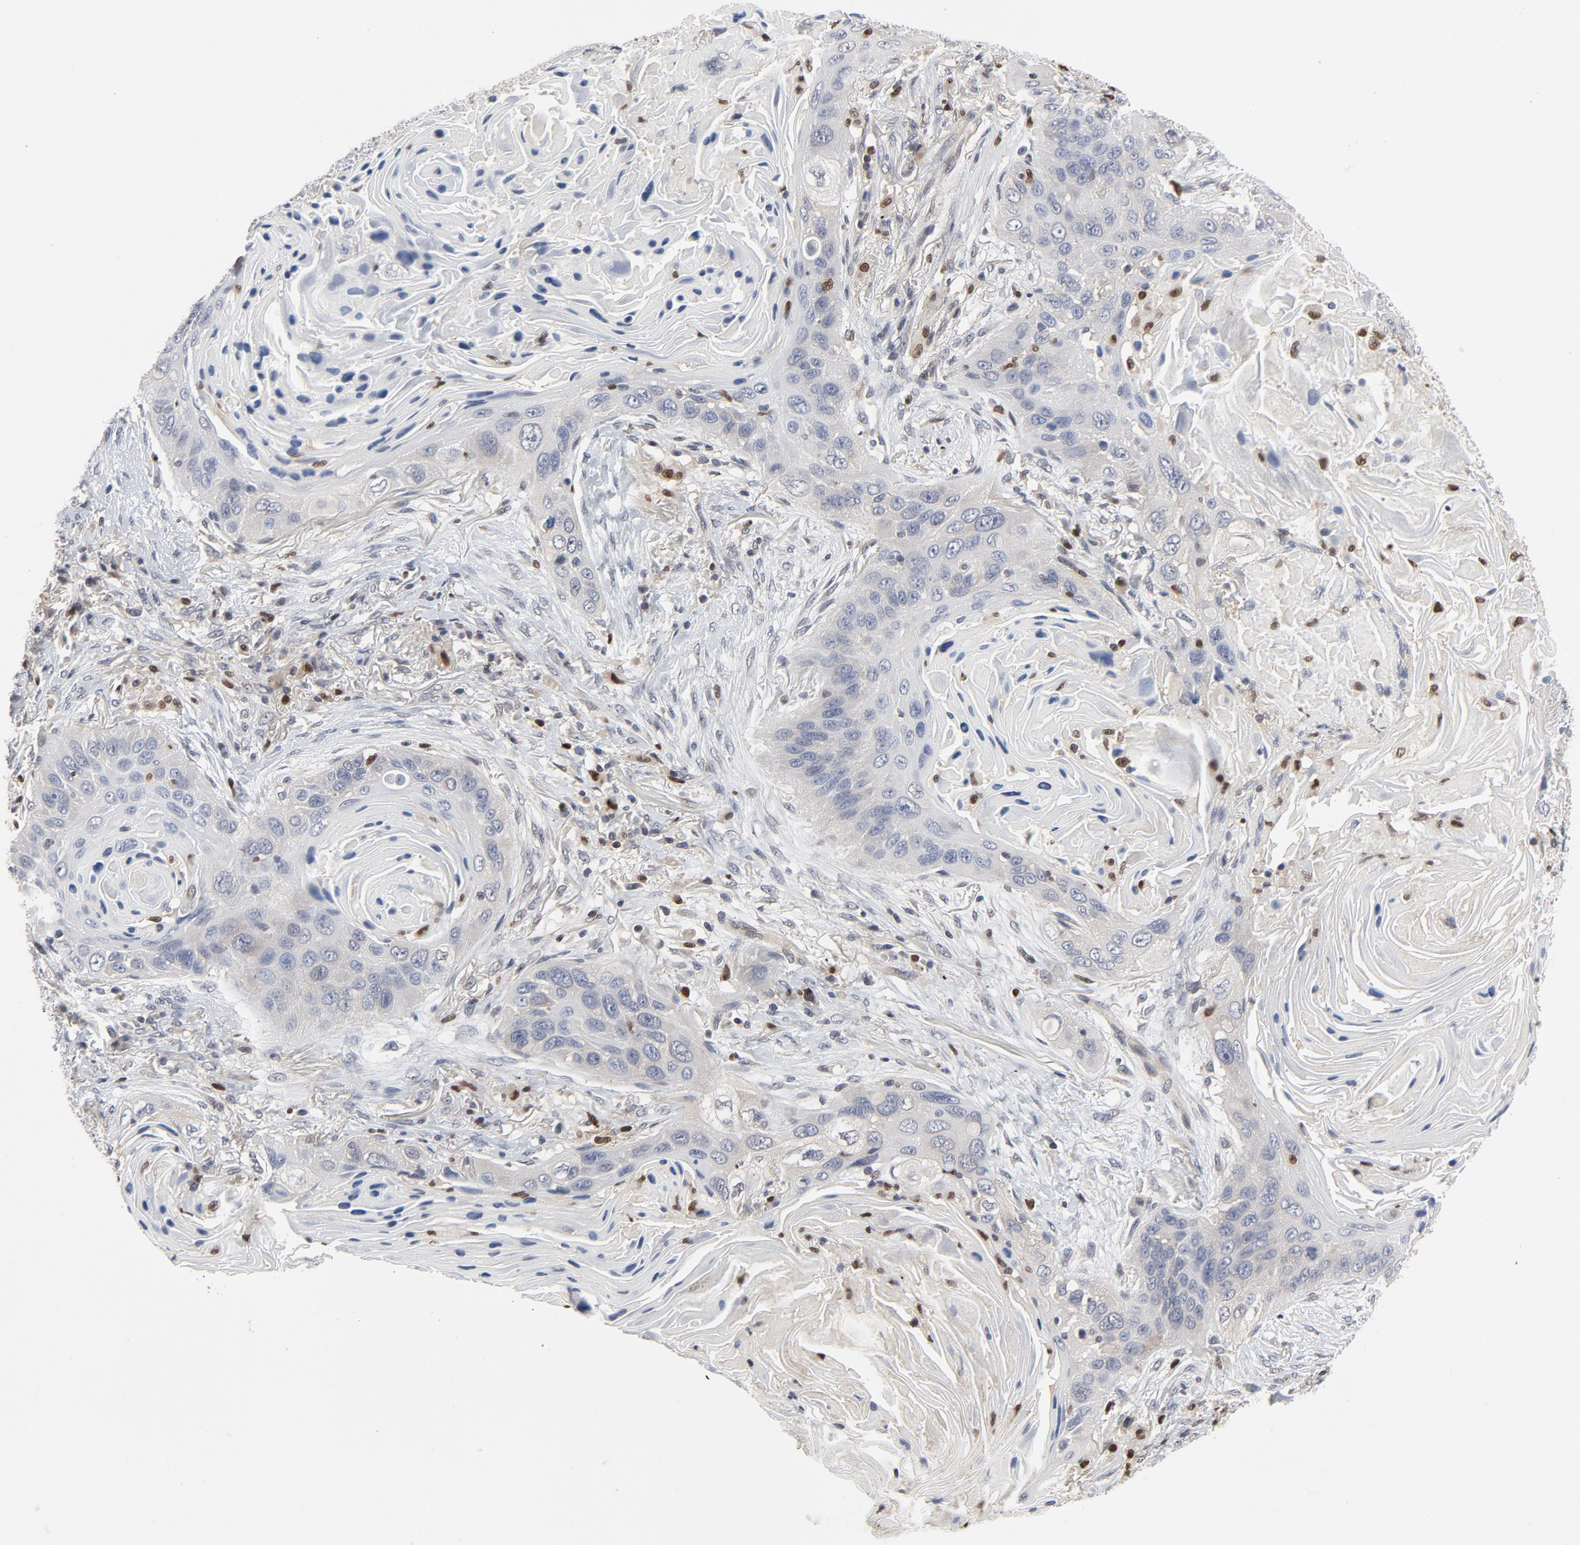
{"staining": {"intensity": "negative", "quantity": "none", "location": "none"}, "tissue": "lung cancer", "cell_type": "Tumor cells", "image_type": "cancer", "snomed": [{"axis": "morphology", "description": "Squamous cell carcinoma, NOS"}, {"axis": "topography", "description": "Lung"}], "caption": "A photomicrograph of lung cancer (squamous cell carcinoma) stained for a protein demonstrates no brown staining in tumor cells.", "gene": "NFKB1", "patient": {"sex": "female", "age": 67}}